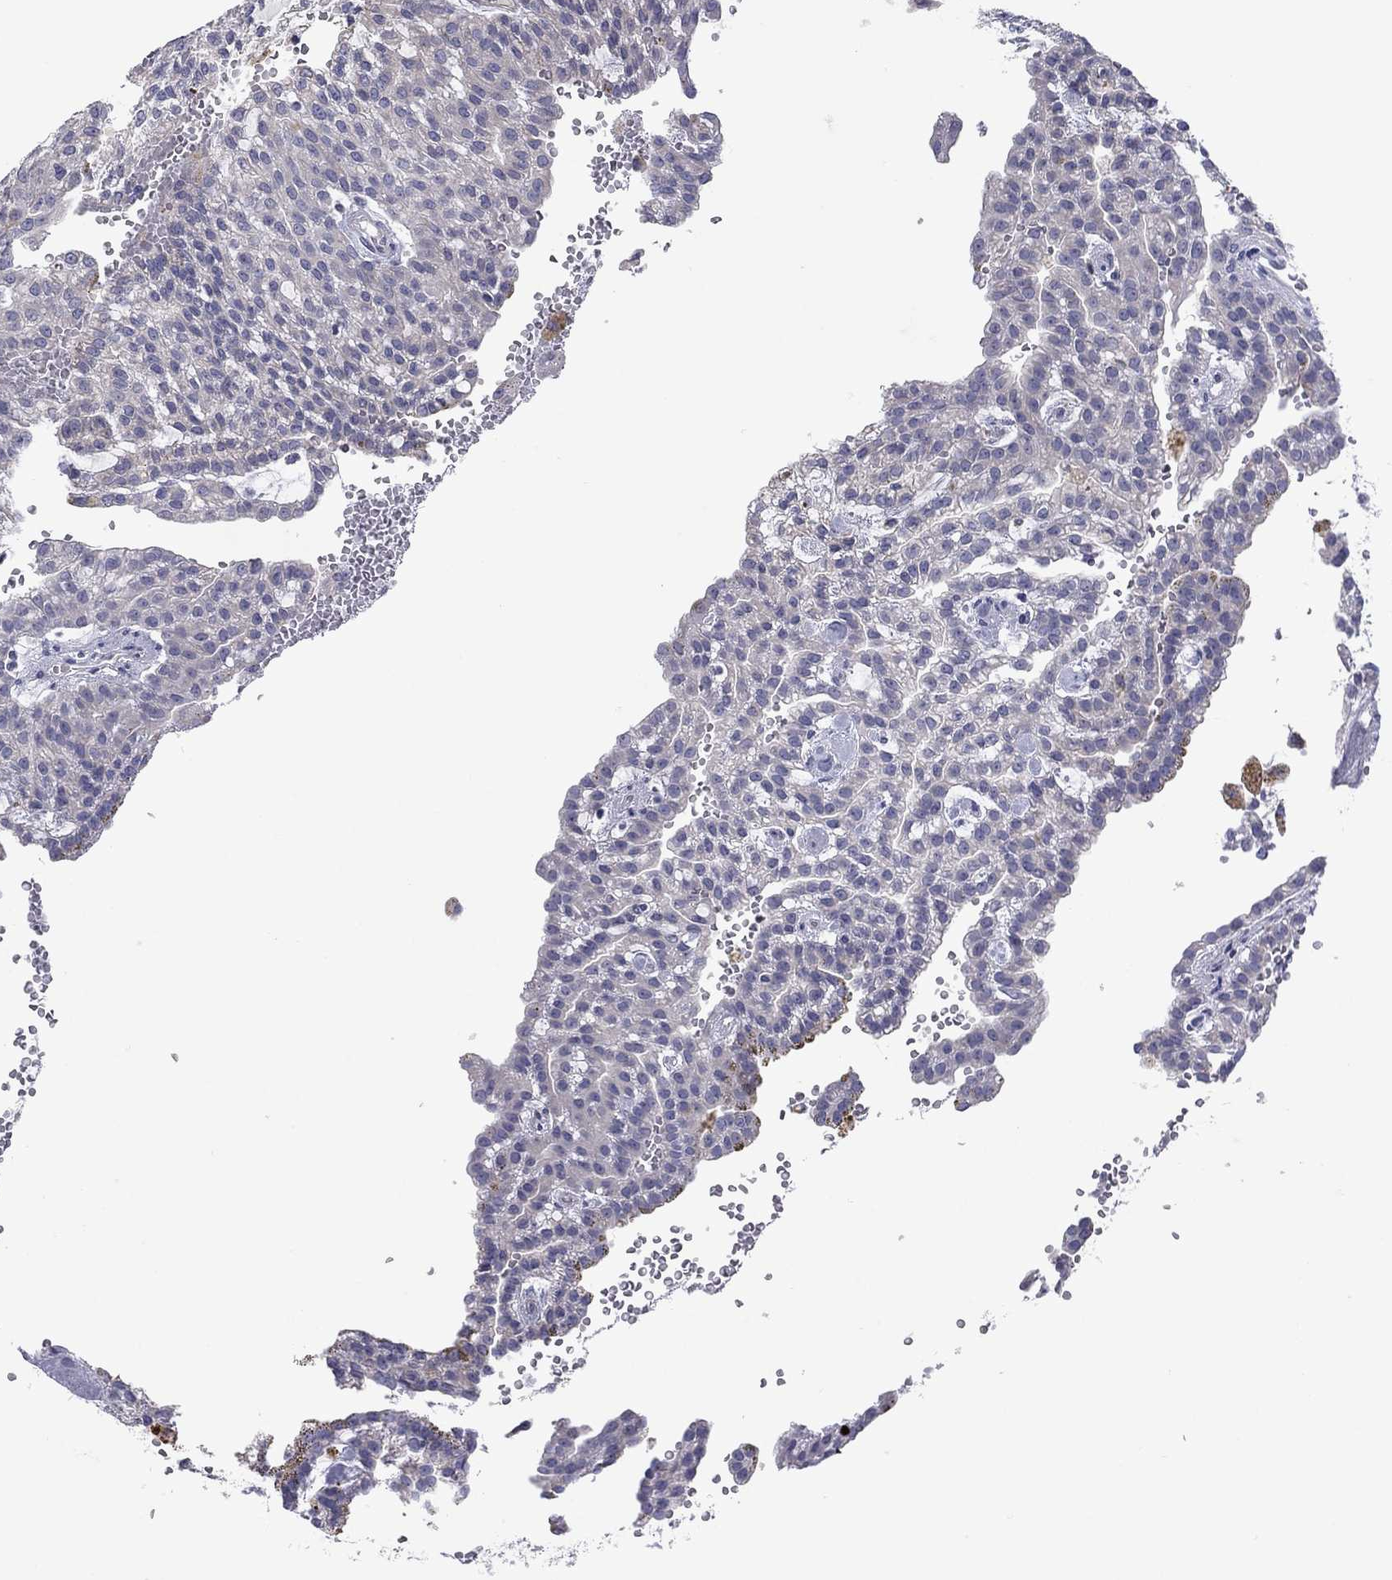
{"staining": {"intensity": "negative", "quantity": "none", "location": "none"}, "tissue": "renal cancer", "cell_type": "Tumor cells", "image_type": "cancer", "snomed": [{"axis": "morphology", "description": "Adenocarcinoma, NOS"}, {"axis": "topography", "description": "Kidney"}], "caption": "Immunohistochemistry image of renal cancer (adenocarcinoma) stained for a protein (brown), which exhibits no expression in tumor cells.", "gene": "TMPRSS11A", "patient": {"sex": "male", "age": 63}}